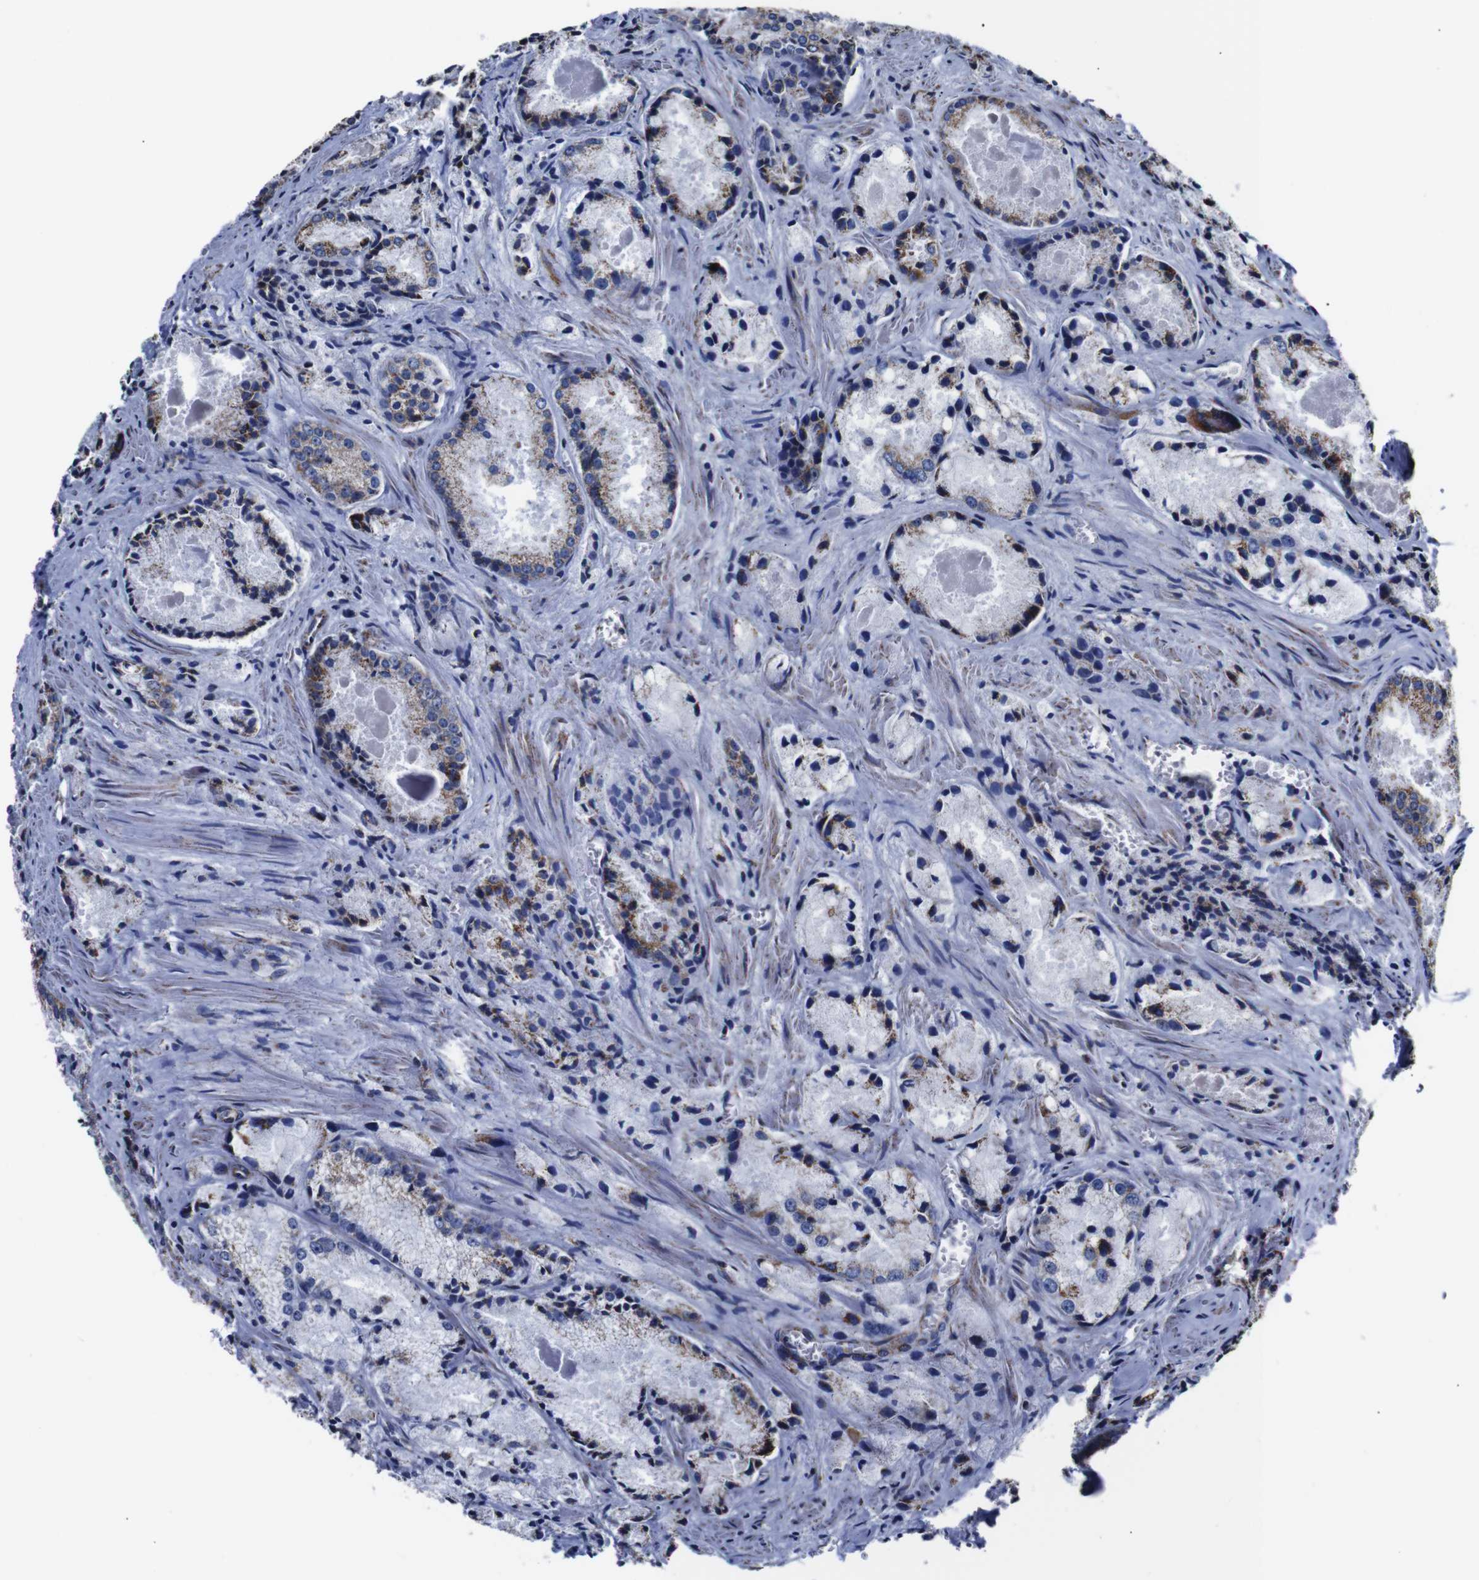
{"staining": {"intensity": "moderate", "quantity": "25%-75%", "location": "cytoplasmic/membranous"}, "tissue": "prostate cancer", "cell_type": "Tumor cells", "image_type": "cancer", "snomed": [{"axis": "morphology", "description": "Adenocarcinoma, Low grade"}, {"axis": "topography", "description": "Prostate"}], "caption": "This histopathology image shows immunohistochemistry (IHC) staining of adenocarcinoma (low-grade) (prostate), with medium moderate cytoplasmic/membranous staining in approximately 25%-75% of tumor cells.", "gene": "FKBP9", "patient": {"sex": "male", "age": 64}}